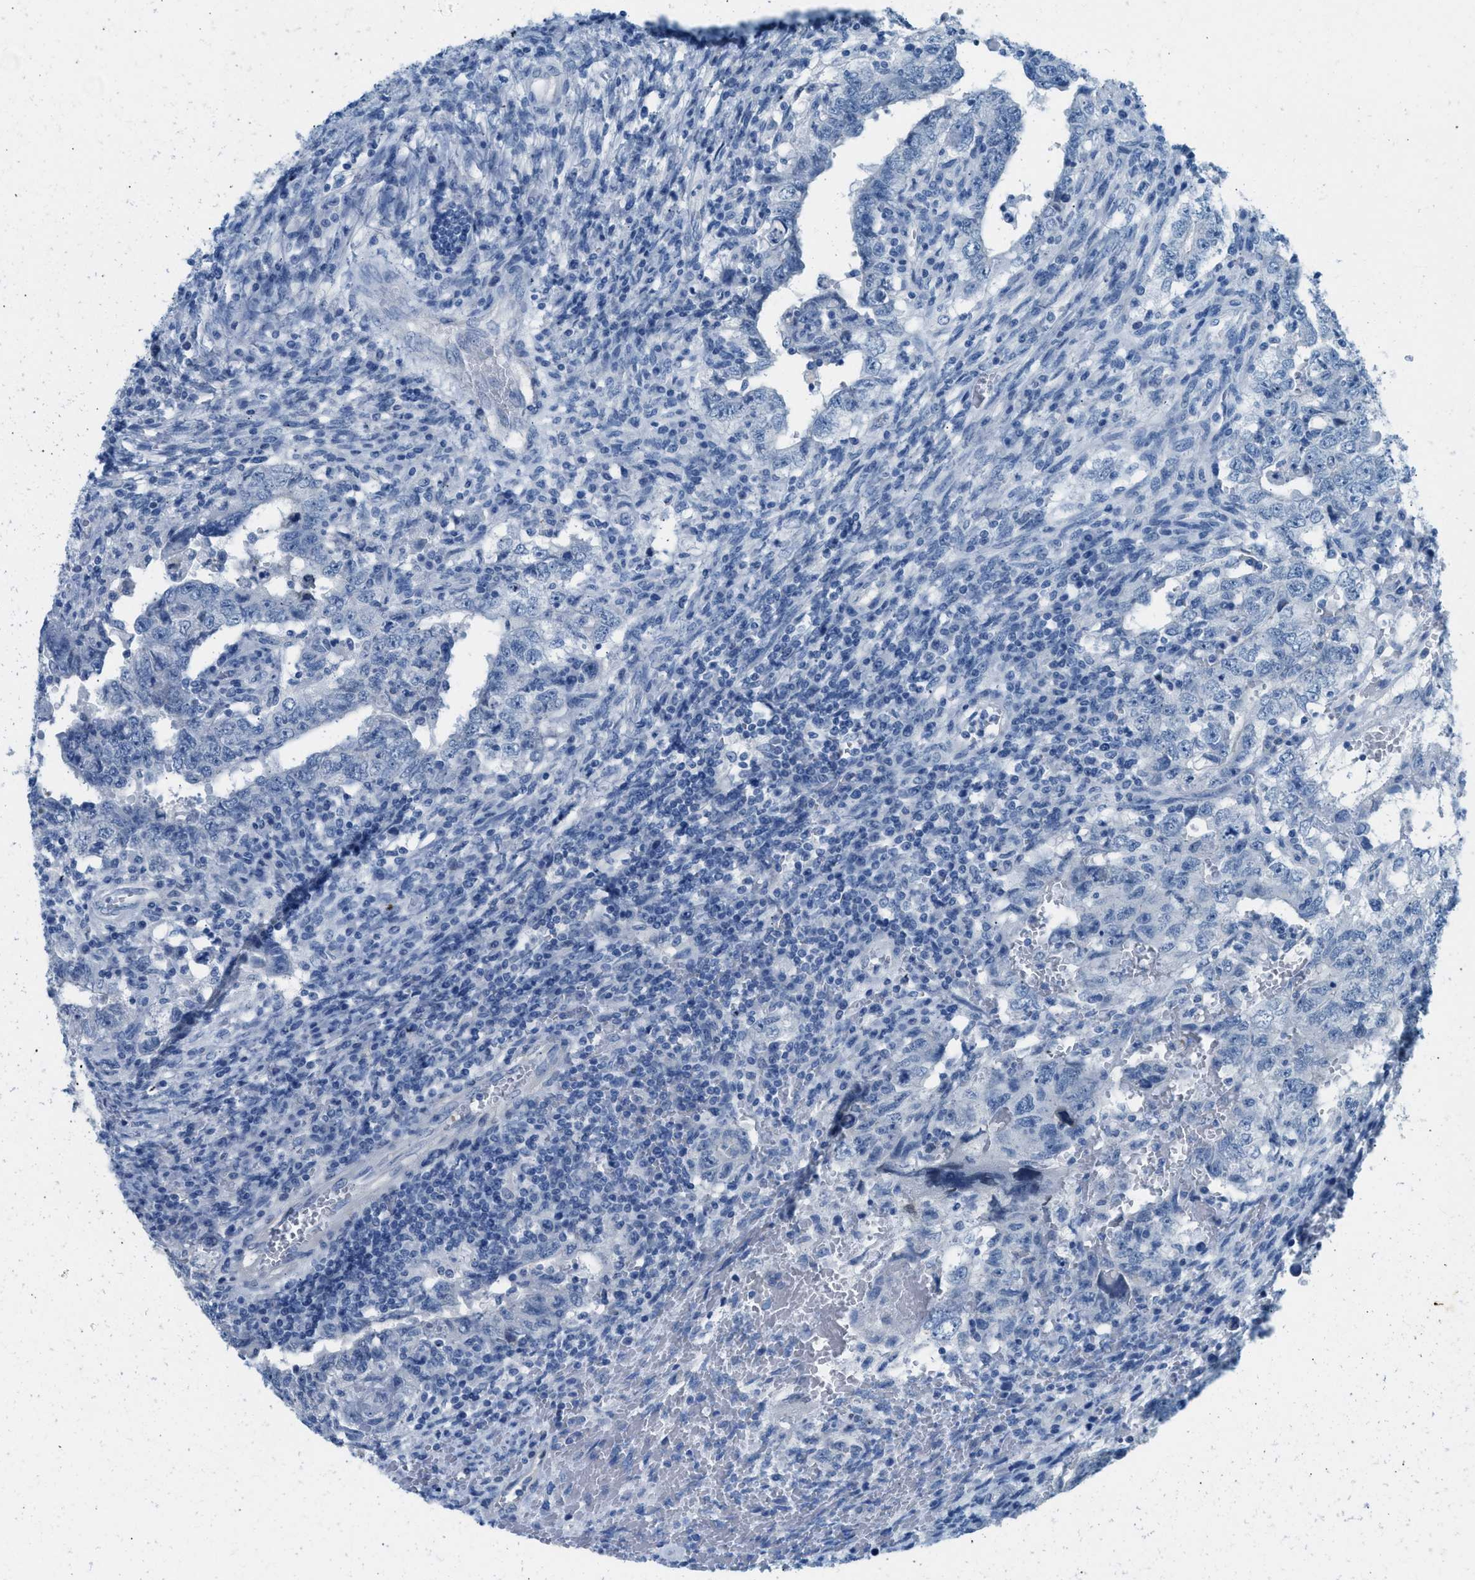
{"staining": {"intensity": "negative", "quantity": "none", "location": "none"}, "tissue": "testis cancer", "cell_type": "Tumor cells", "image_type": "cancer", "snomed": [{"axis": "morphology", "description": "Carcinoma, Embryonal, NOS"}, {"axis": "topography", "description": "Testis"}], "caption": "Human testis cancer stained for a protein using IHC shows no expression in tumor cells.", "gene": "SPAM1", "patient": {"sex": "male", "age": 26}}